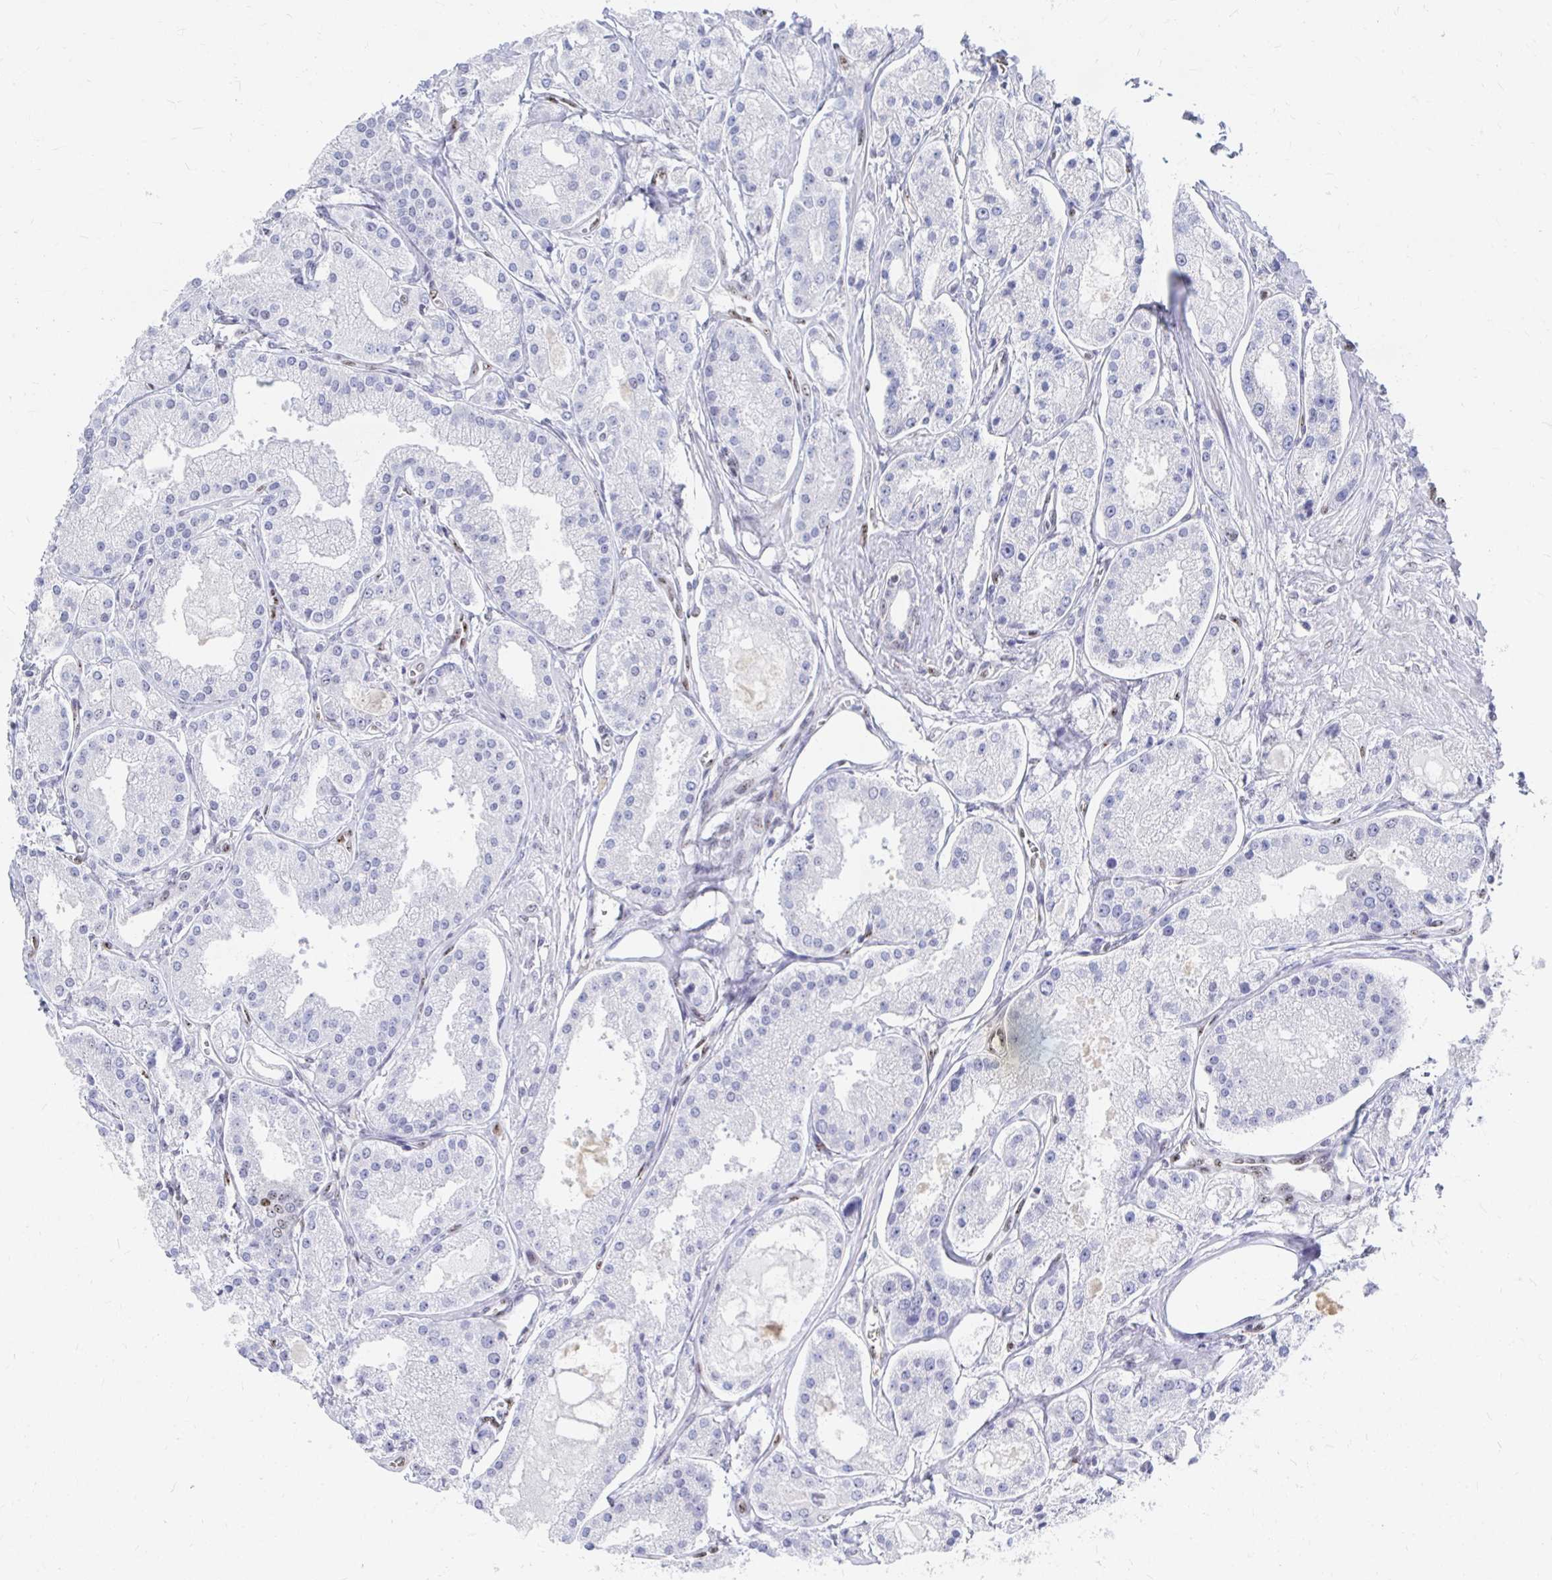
{"staining": {"intensity": "negative", "quantity": "none", "location": "none"}, "tissue": "prostate cancer", "cell_type": "Tumor cells", "image_type": "cancer", "snomed": [{"axis": "morphology", "description": "Adenocarcinoma, High grade"}, {"axis": "topography", "description": "Prostate"}], "caption": "Histopathology image shows no protein expression in tumor cells of prostate cancer tissue. (DAB (3,3'-diaminobenzidine) immunohistochemistry (IHC) visualized using brightfield microscopy, high magnification).", "gene": "CLIC3", "patient": {"sex": "male", "age": 66}}